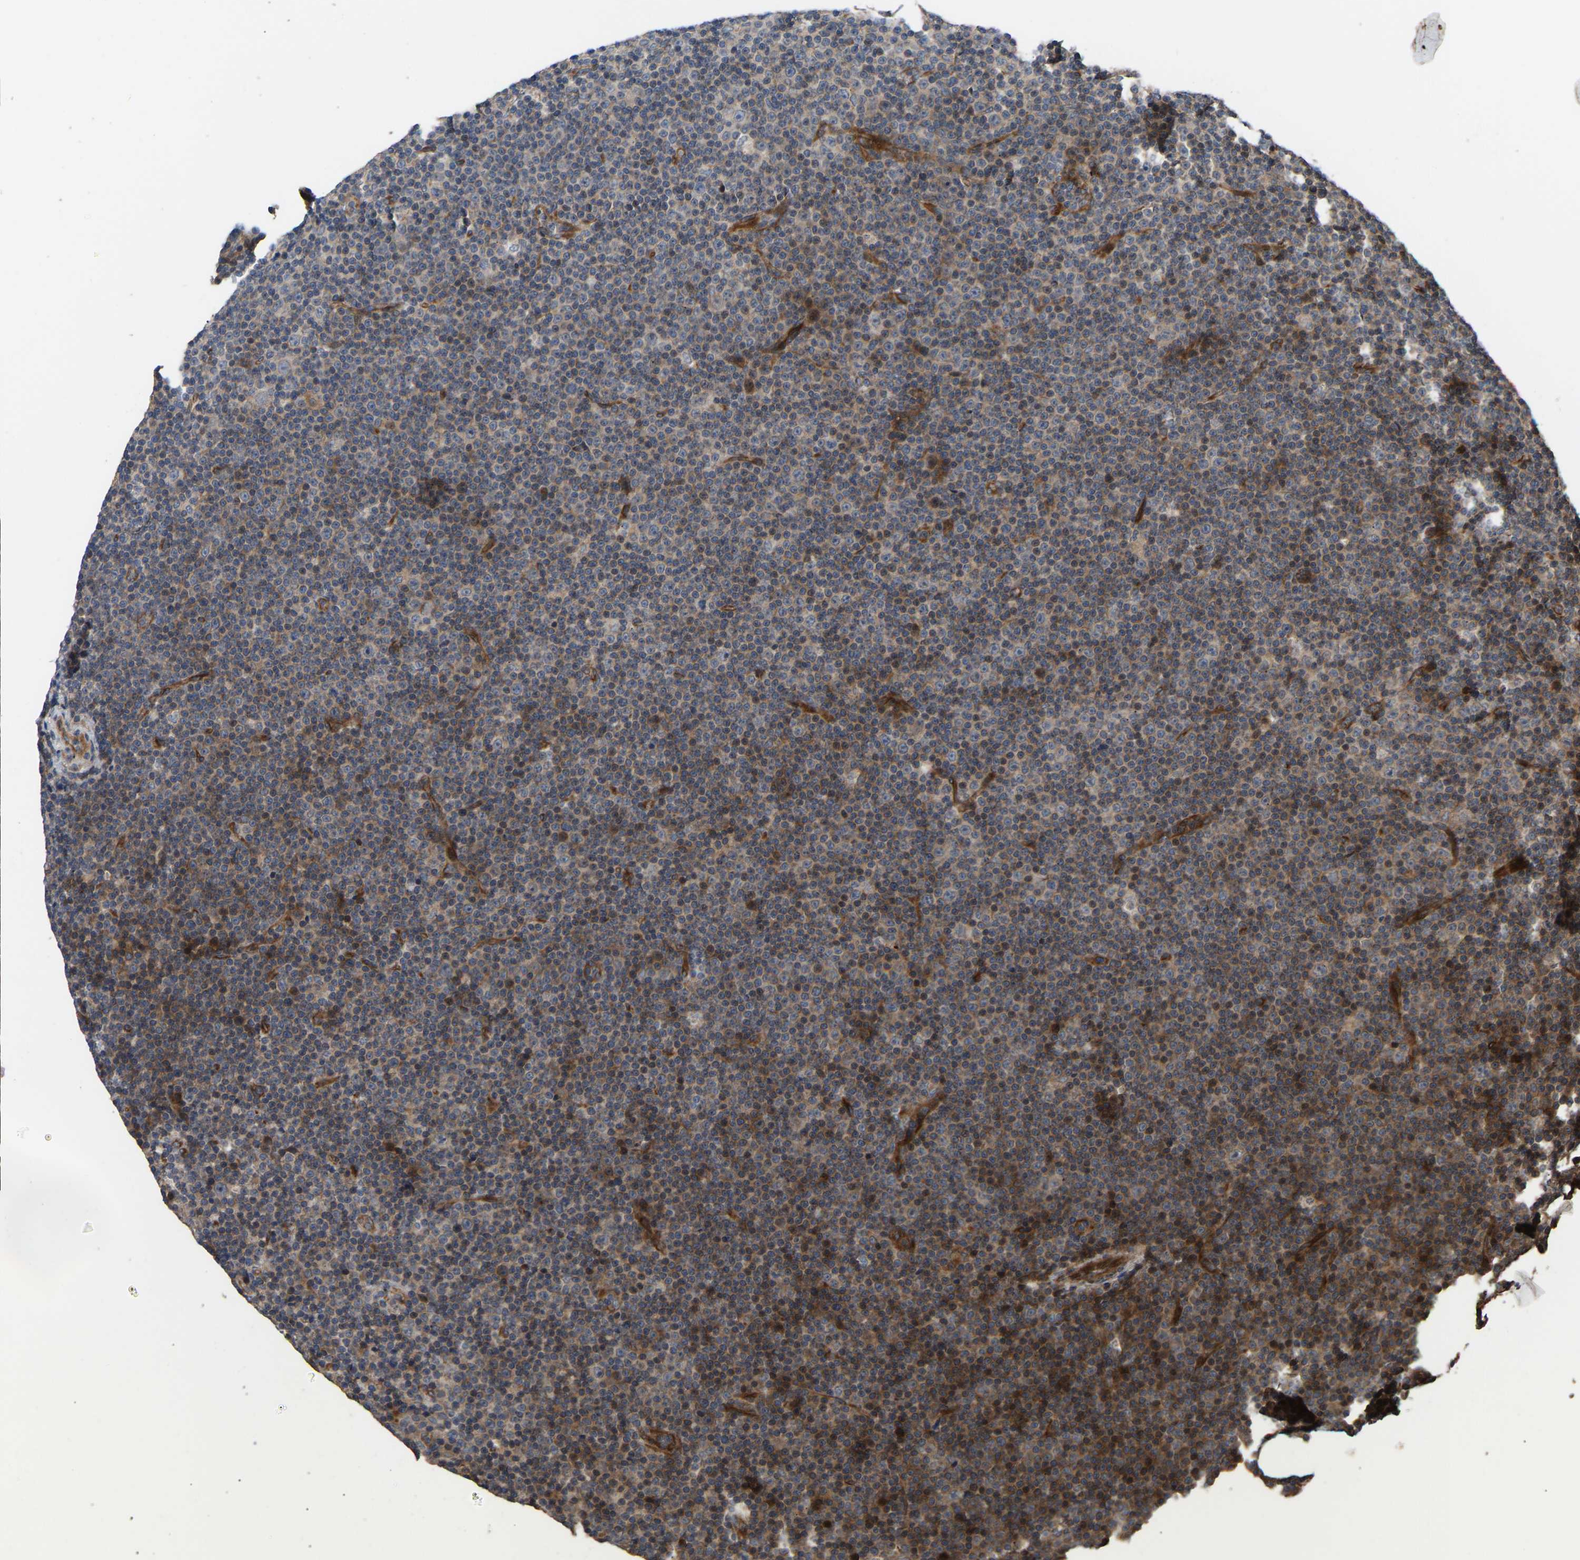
{"staining": {"intensity": "moderate", "quantity": "25%-75%", "location": "cytoplasmic/membranous"}, "tissue": "lymphoma", "cell_type": "Tumor cells", "image_type": "cancer", "snomed": [{"axis": "morphology", "description": "Malignant lymphoma, non-Hodgkin's type, Low grade"}, {"axis": "topography", "description": "Lymph node"}], "caption": "Lymphoma stained for a protein (brown) demonstrates moderate cytoplasmic/membranous positive positivity in approximately 25%-75% of tumor cells.", "gene": "STAU1", "patient": {"sex": "female", "age": 67}}